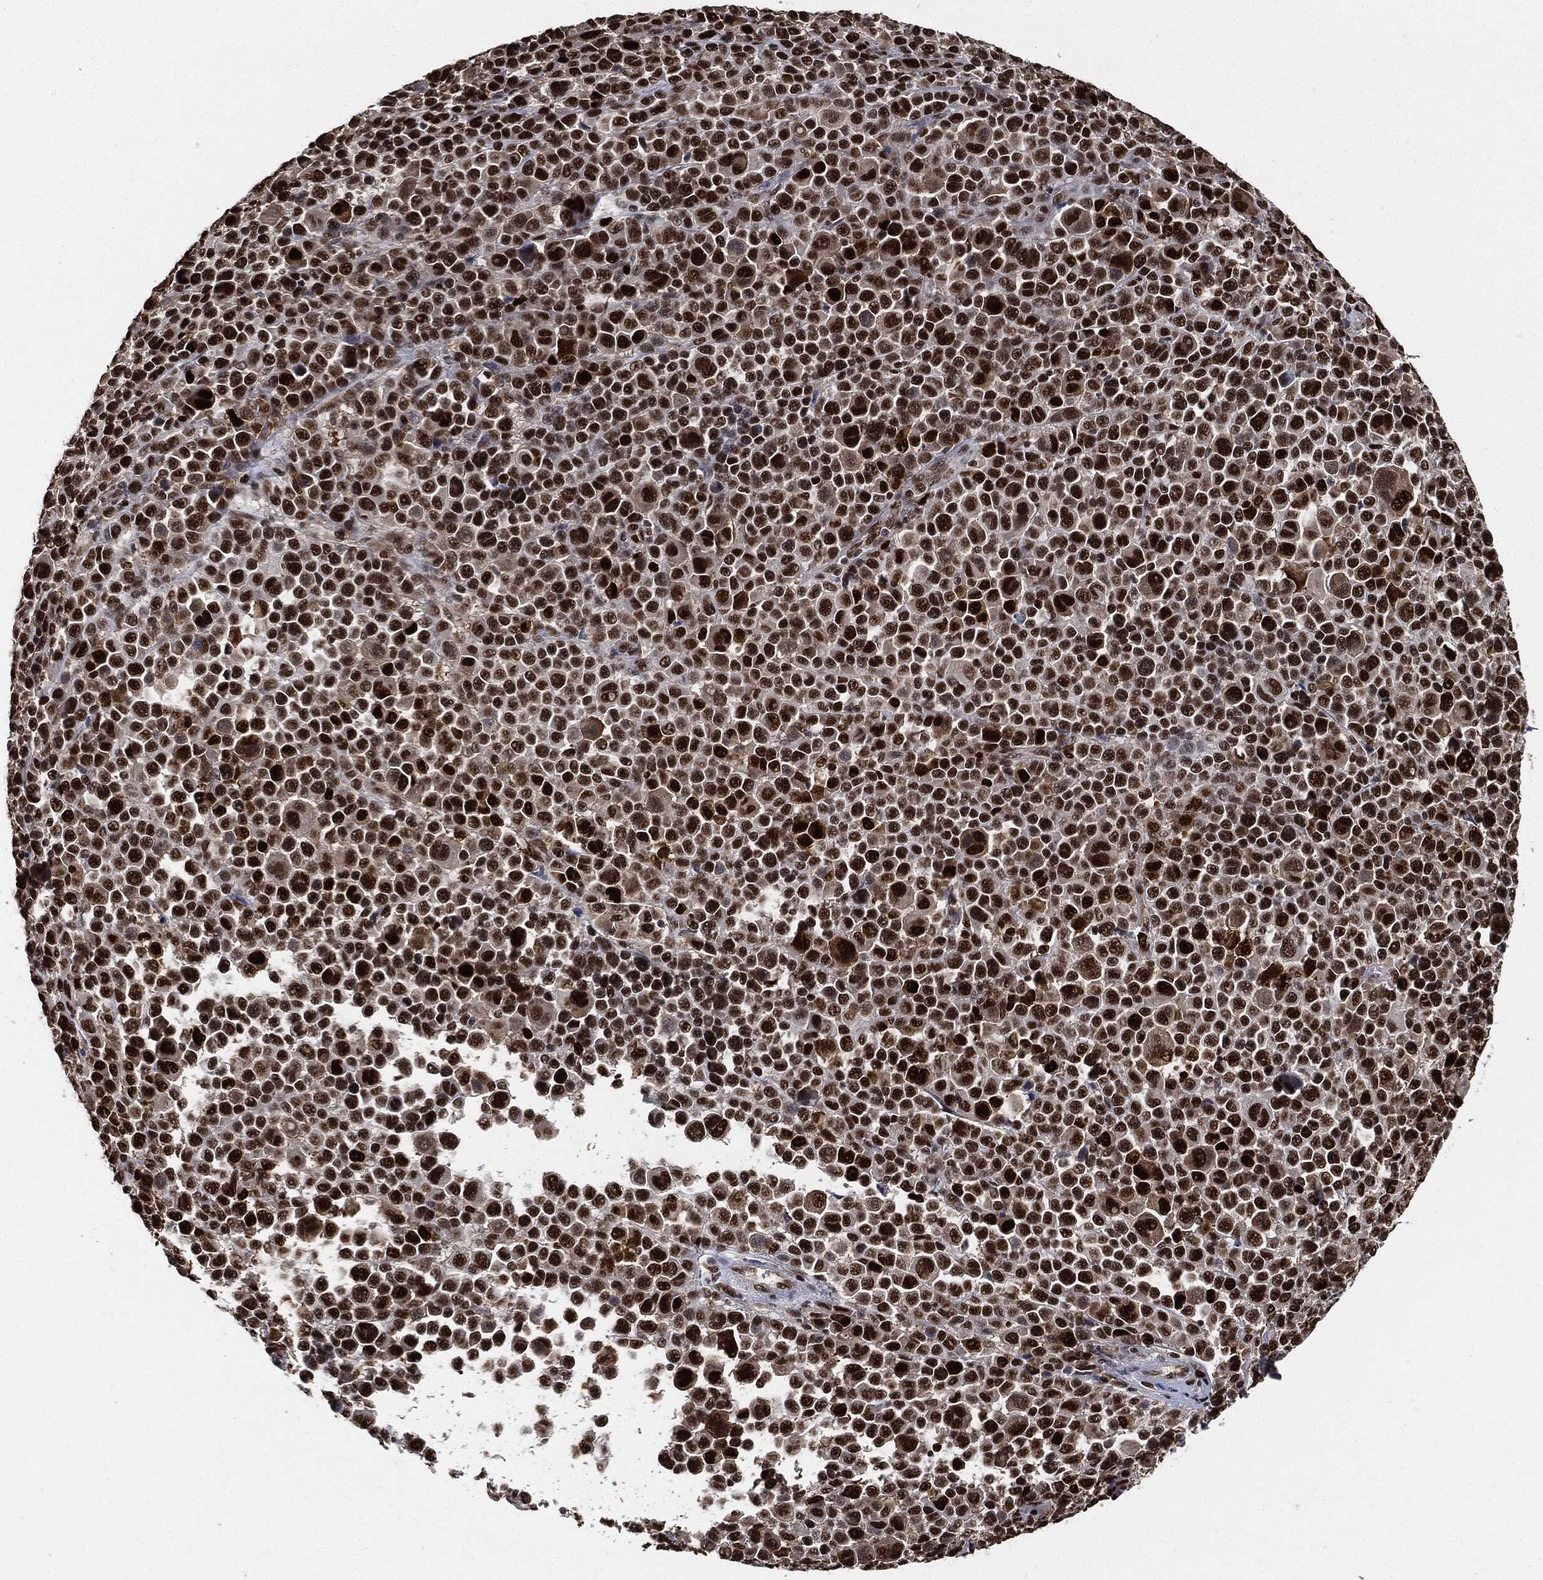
{"staining": {"intensity": "strong", "quantity": ">75%", "location": "nuclear"}, "tissue": "melanoma", "cell_type": "Tumor cells", "image_type": "cancer", "snomed": [{"axis": "morphology", "description": "Malignant melanoma, NOS"}, {"axis": "topography", "description": "Skin"}], "caption": "Malignant melanoma stained with a protein marker displays strong staining in tumor cells.", "gene": "PCNA", "patient": {"sex": "female", "age": 57}}